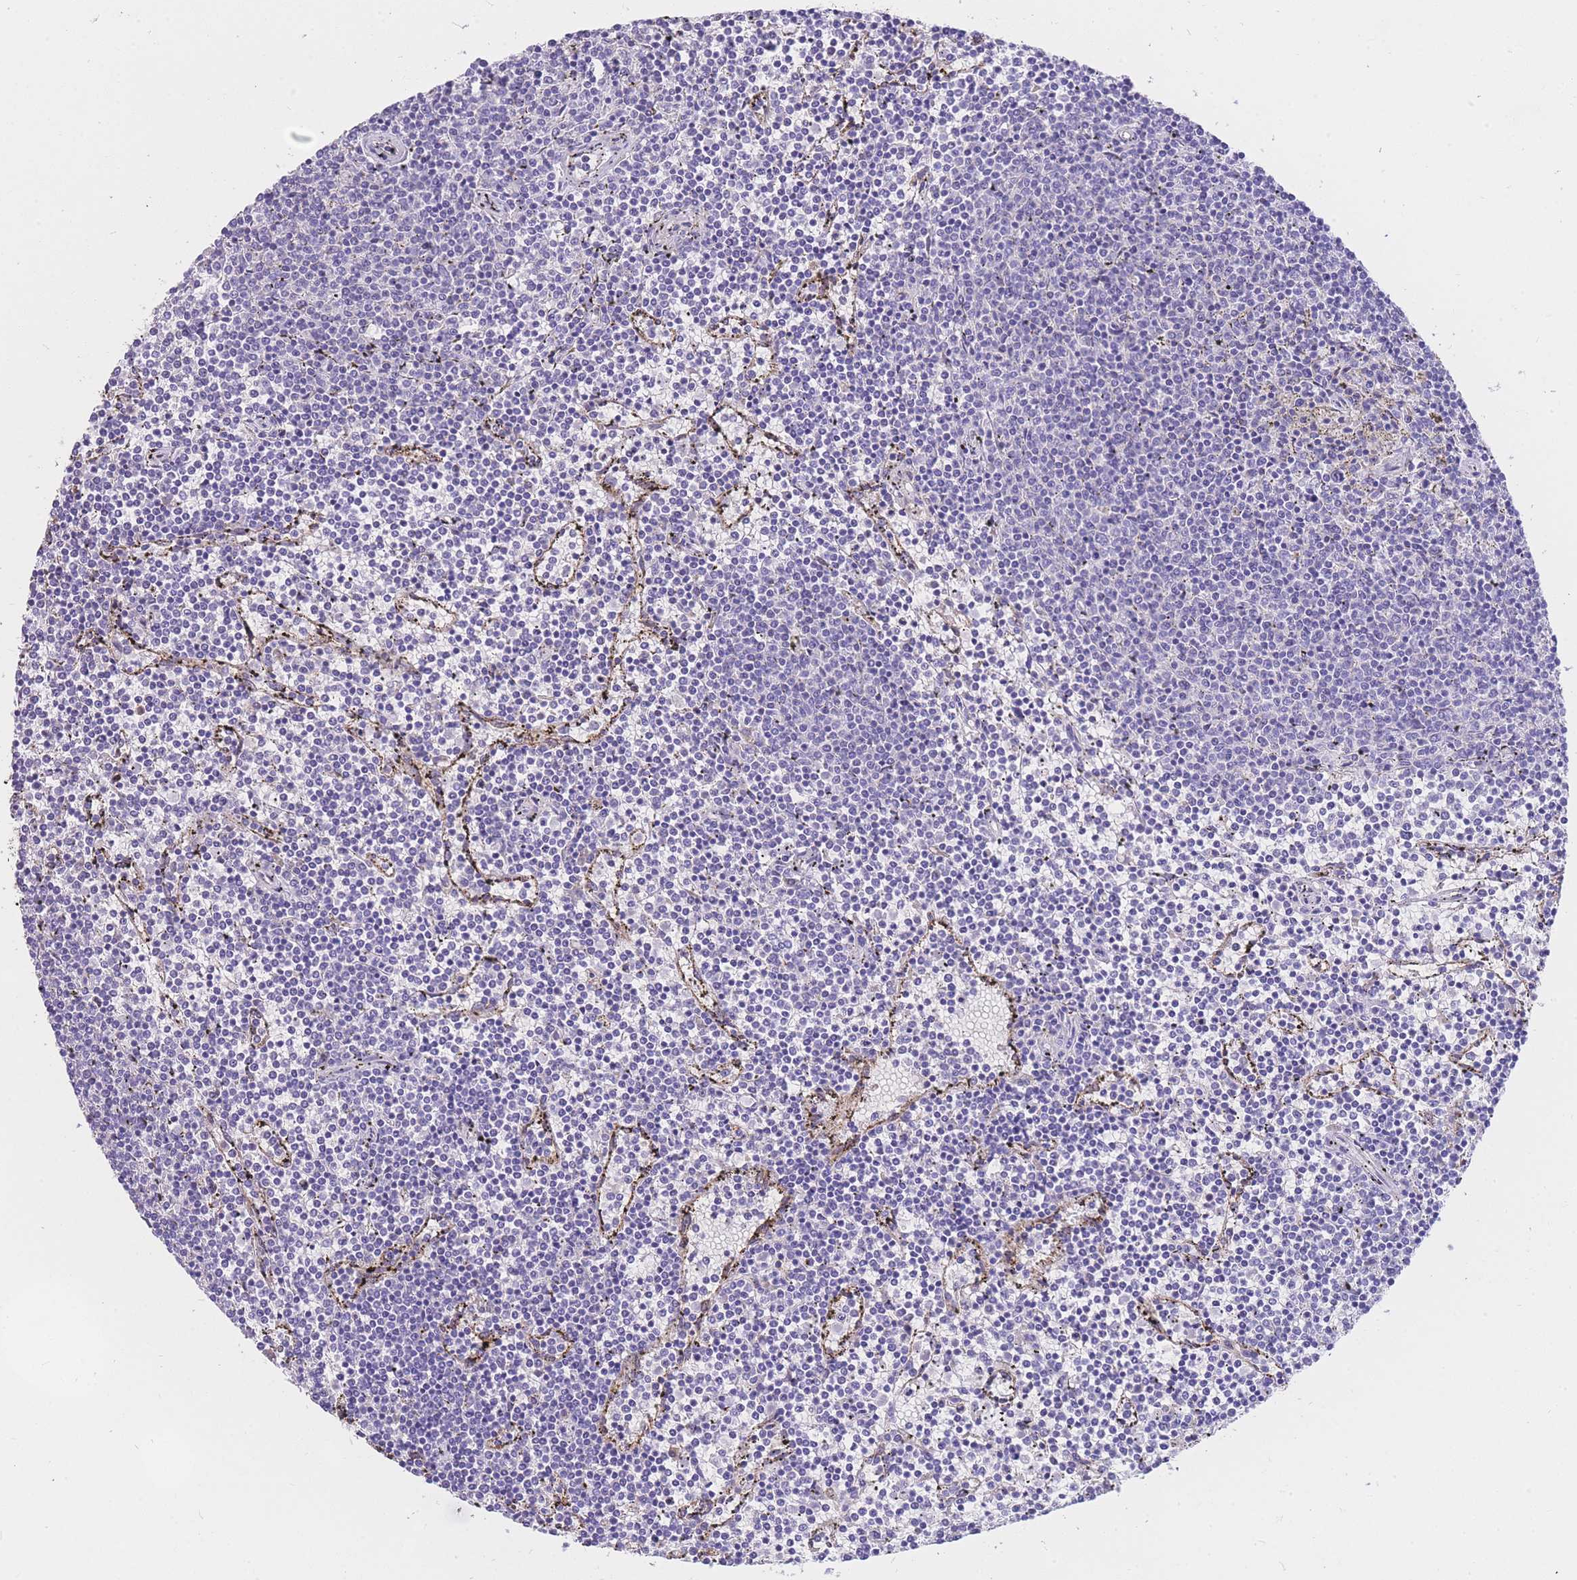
{"staining": {"intensity": "negative", "quantity": "none", "location": "none"}, "tissue": "lymphoma", "cell_type": "Tumor cells", "image_type": "cancer", "snomed": [{"axis": "morphology", "description": "Malignant lymphoma, non-Hodgkin's type, Low grade"}, {"axis": "topography", "description": "Spleen"}], "caption": "Immunohistochemistry of human lymphoma reveals no staining in tumor cells.", "gene": "C2orf88", "patient": {"sex": "female", "age": 50}}